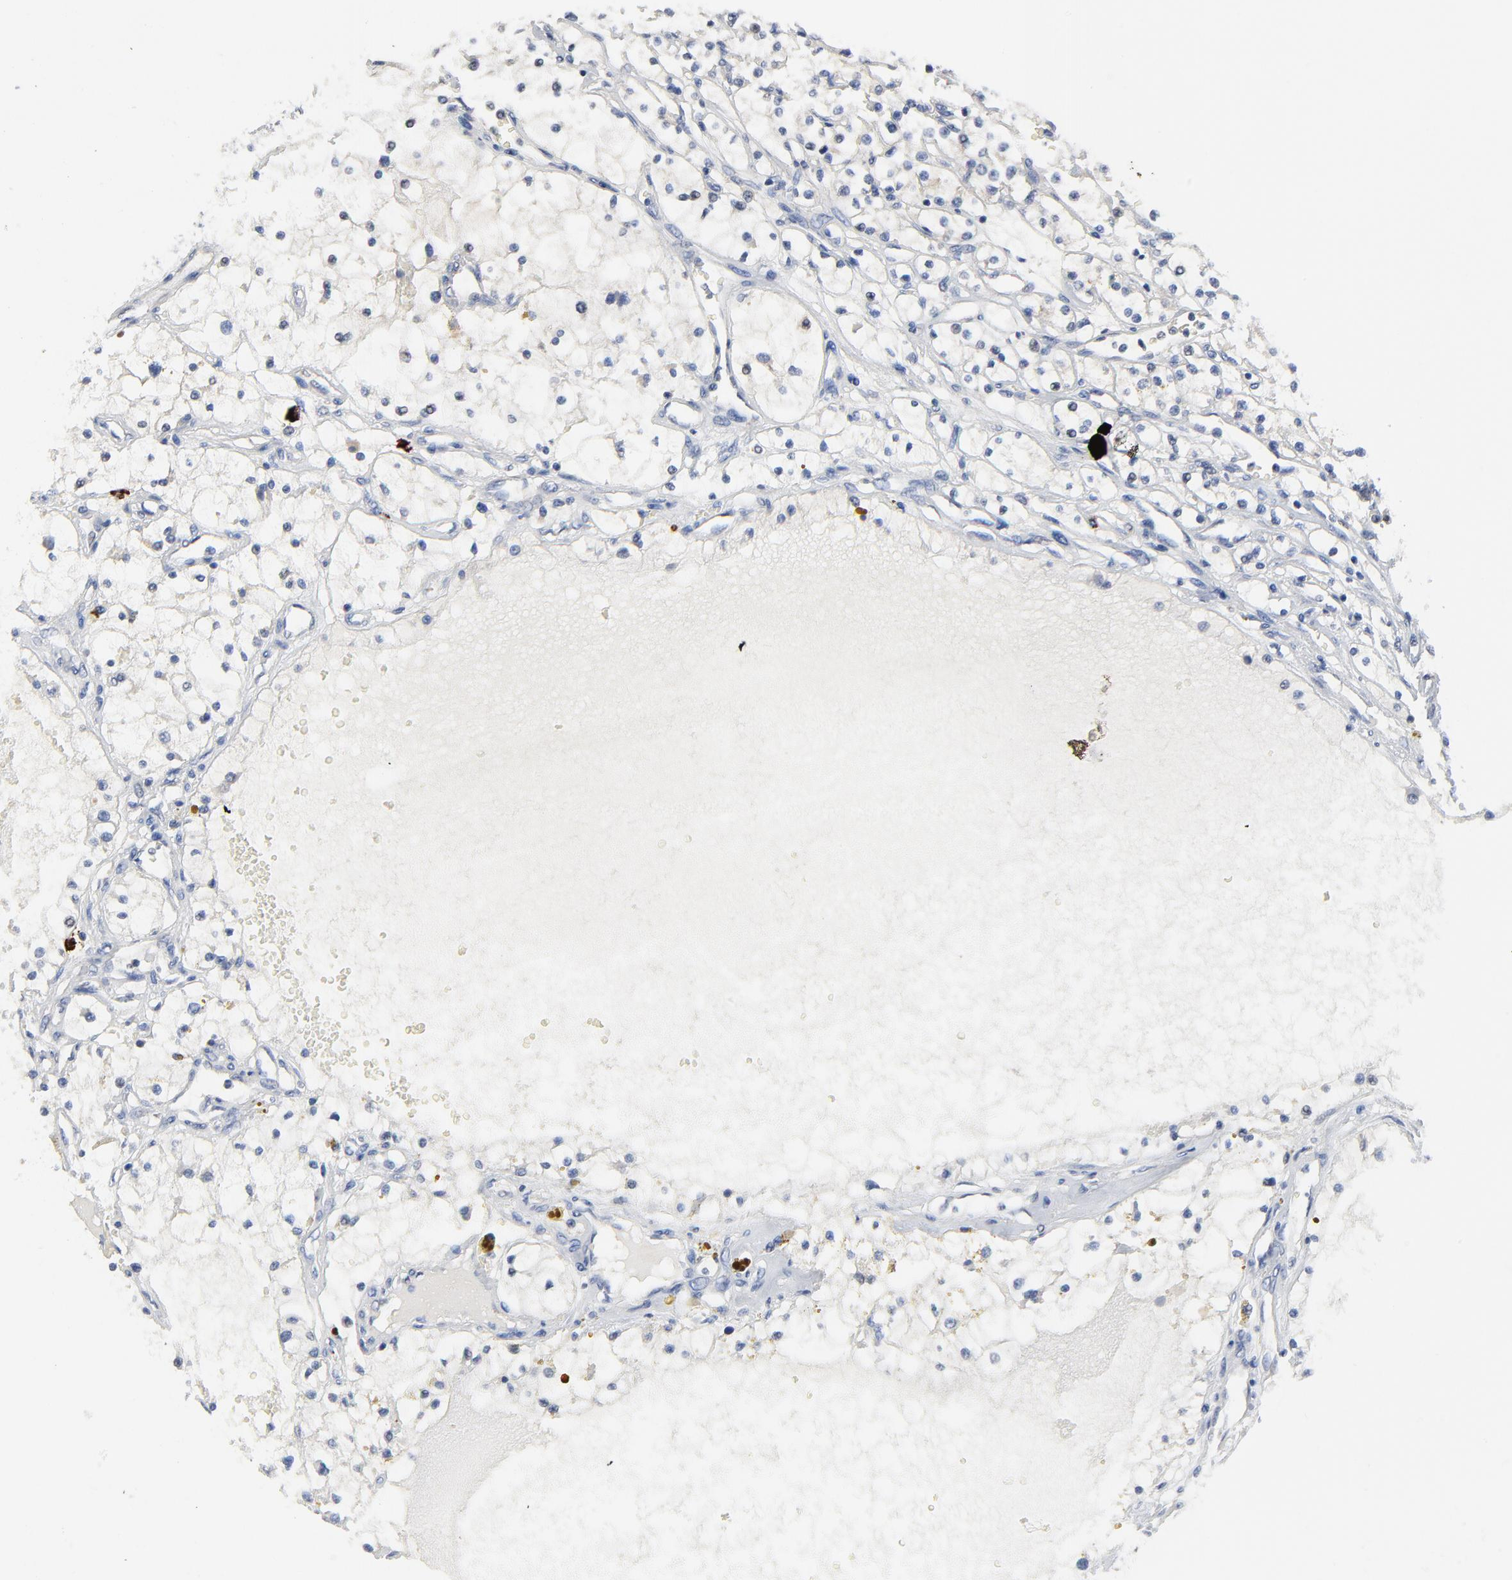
{"staining": {"intensity": "negative", "quantity": "none", "location": "none"}, "tissue": "renal cancer", "cell_type": "Tumor cells", "image_type": "cancer", "snomed": [{"axis": "morphology", "description": "Adenocarcinoma, NOS"}, {"axis": "topography", "description": "Kidney"}], "caption": "There is no significant positivity in tumor cells of renal cancer (adenocarcinoma).", "gene": "FBXL5", "patient": {"sex": "male", "age": 61}}